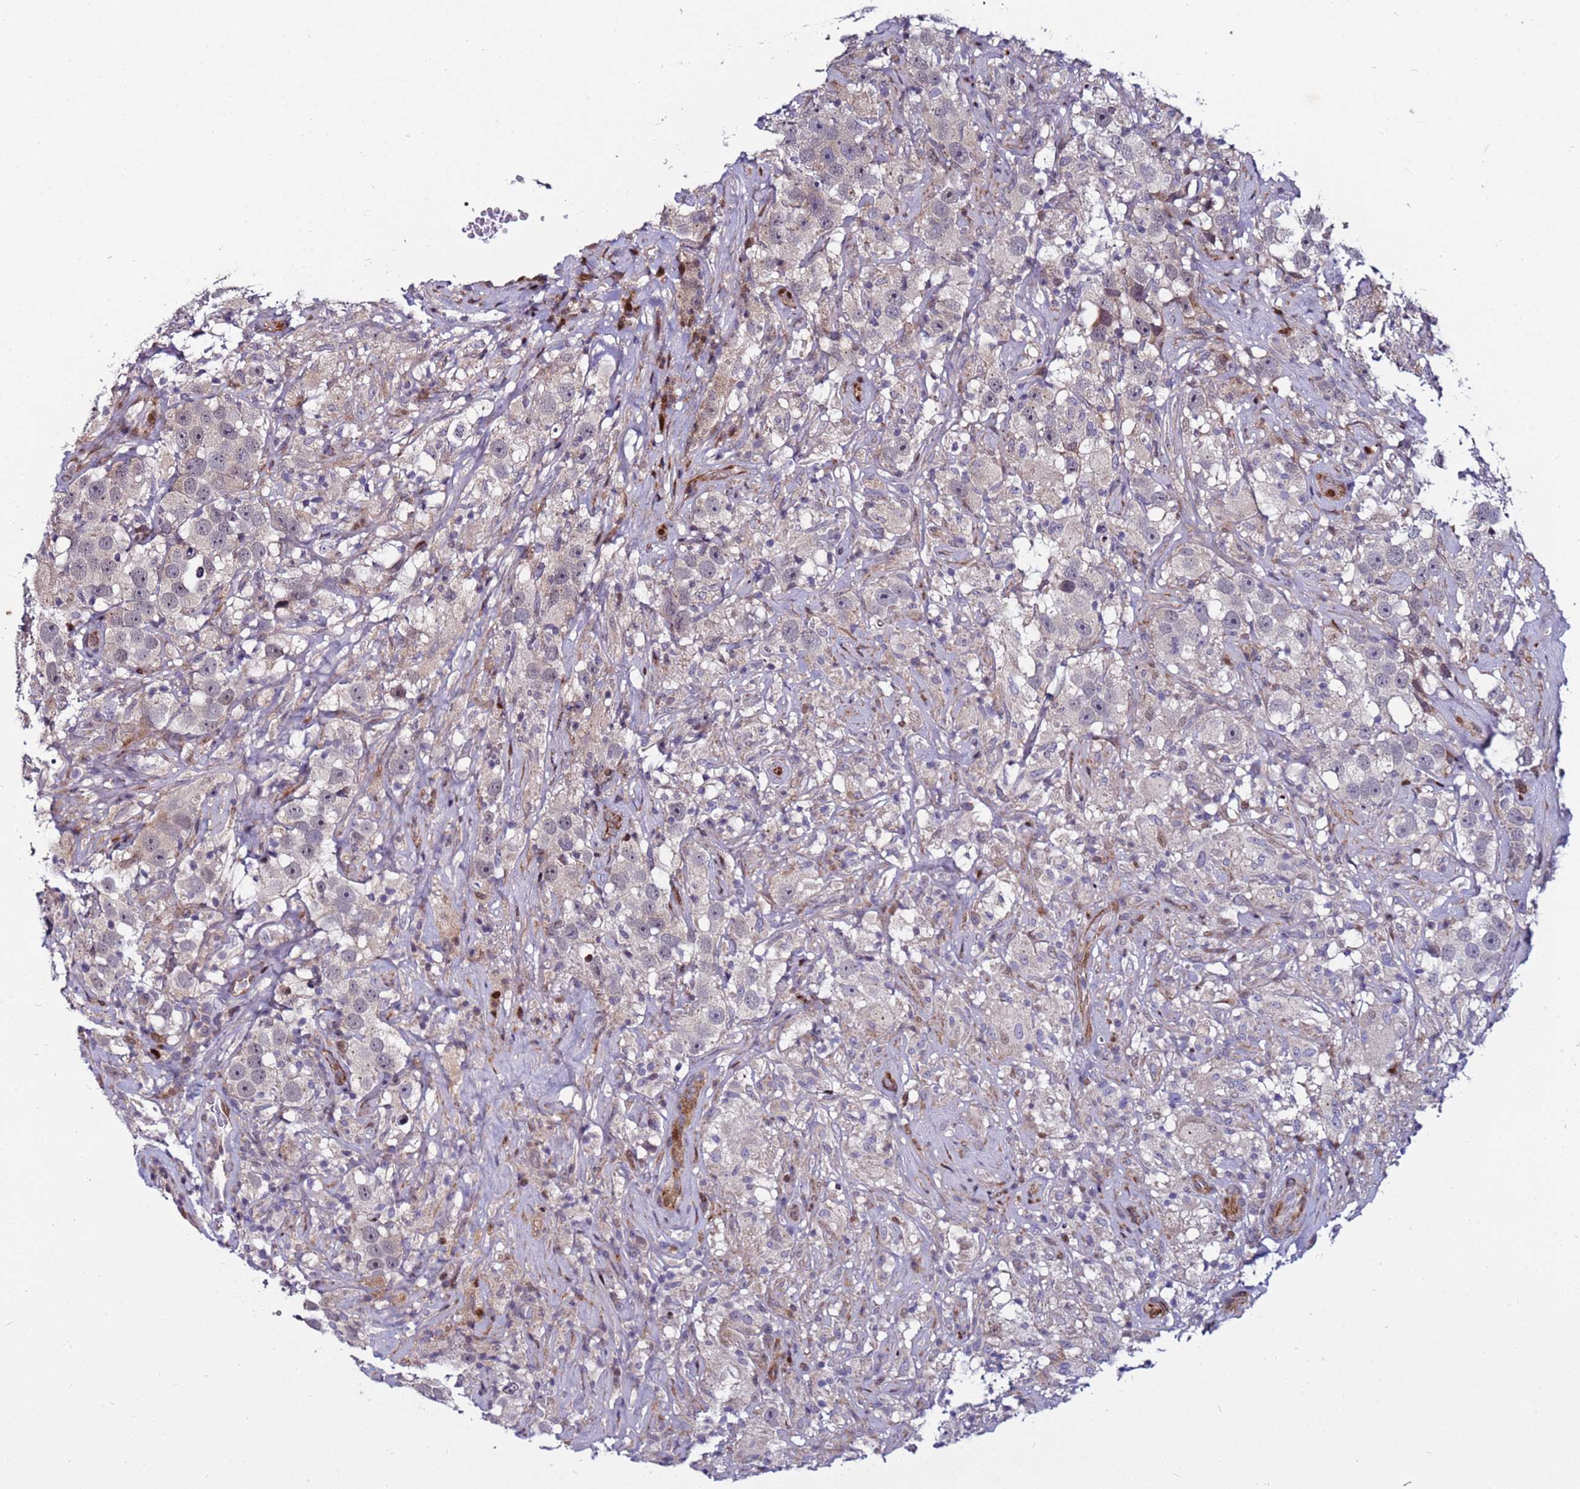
{"staining": {"intensity": "negative", "quantity": "none", "location": "none"}, "tissue": "testis cancer", "cell_type": "Tumor cells", "image_type": "cancer", "snomed": [{"axis": "morphology", "description": "Seminoma, NOS"}, {"axis": "topography", "description": "Testis"}], "caption": "An immunohistochemistry micrograph of testis cancer is shown. There is no staining in tumor cells of testis cancer. (Stains: DAB (3,3'-diaminobenzidine) immunohistochemistry with hematoxylin counter stain, Microscopy: brightfield microscopy at high magnification).", "gene": "WBP11", "patient": {"sex": "male", "age": 49}}